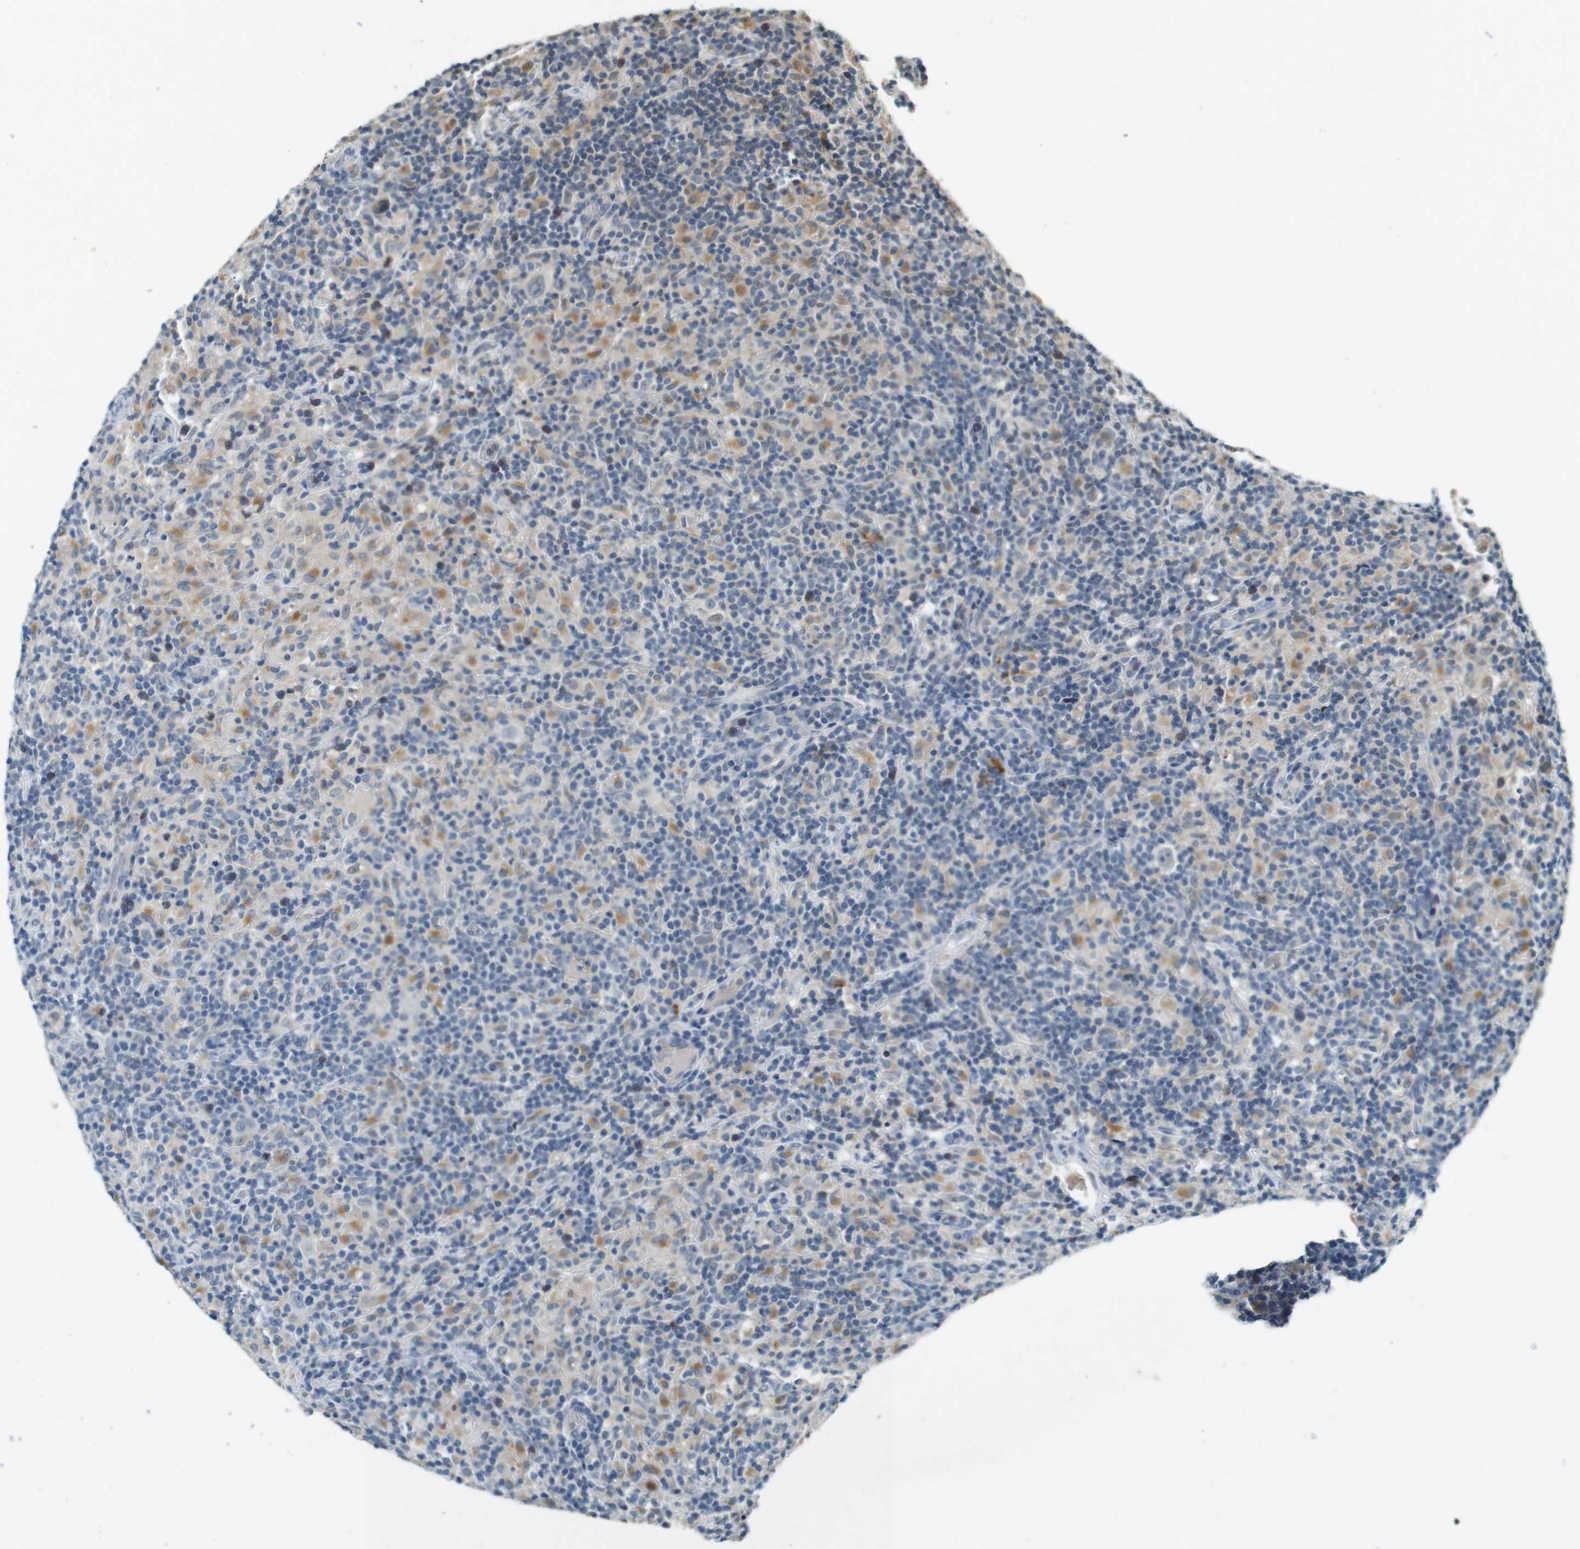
{"staining": {"intensity": "negative", "quantity": "none", "location": "none"}, "tissue": "lymphoma", "cell_type": "Tumor cells", "image_type": "cancer", "snomed": [{"axis": "morphology", "description": "Hodgkin's disease, NOS"}, {"axis": "topography", "description": "Lymph node"}], "caption": "An IHC image of lymphoma is shown. There is no staining in tumor cells of lymphoma.", "gene": "CDK14", "patient": {"sex": "male", "age": 70}}